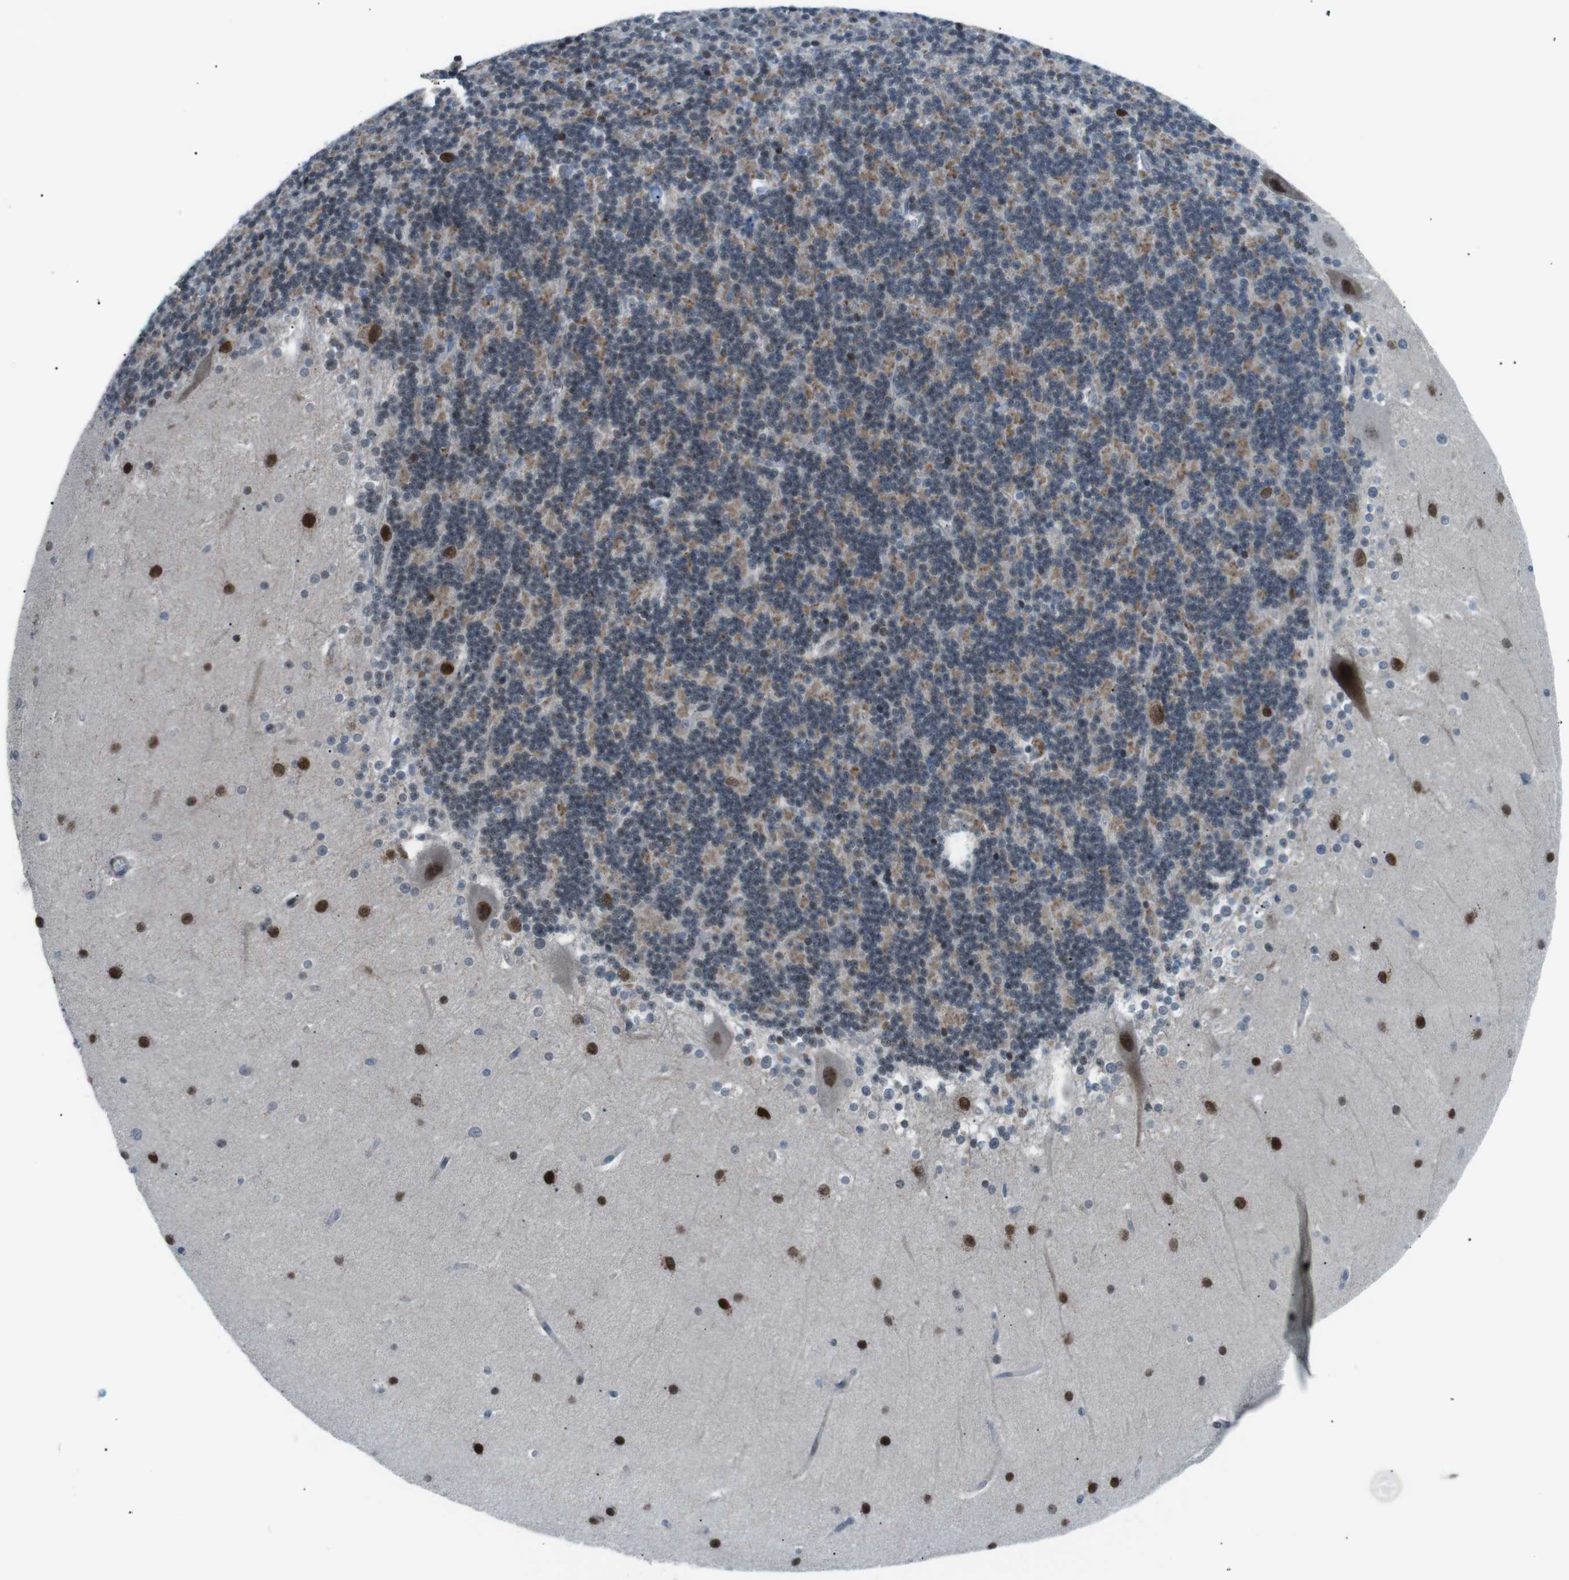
{"staining": {"intensity": "moderate", "quantity": "25%-75%", "location": "cytoplasmic/membranous,nuclear"}, "tissue": "cerebellum", "cell_type": "Cells in granular layer", "image_type": "normal", "snomed": [{"axis": "morphology", "description": "Normal tissue, NOS"}, {"axis": "topography", "description": "Cerebellum"}], "caption": "Cerebellum stained with a protein marker shows moderate staining in cells in granular layer.", "gene": "ARID5B", "patient": {"sex": "female", "age": 19}}